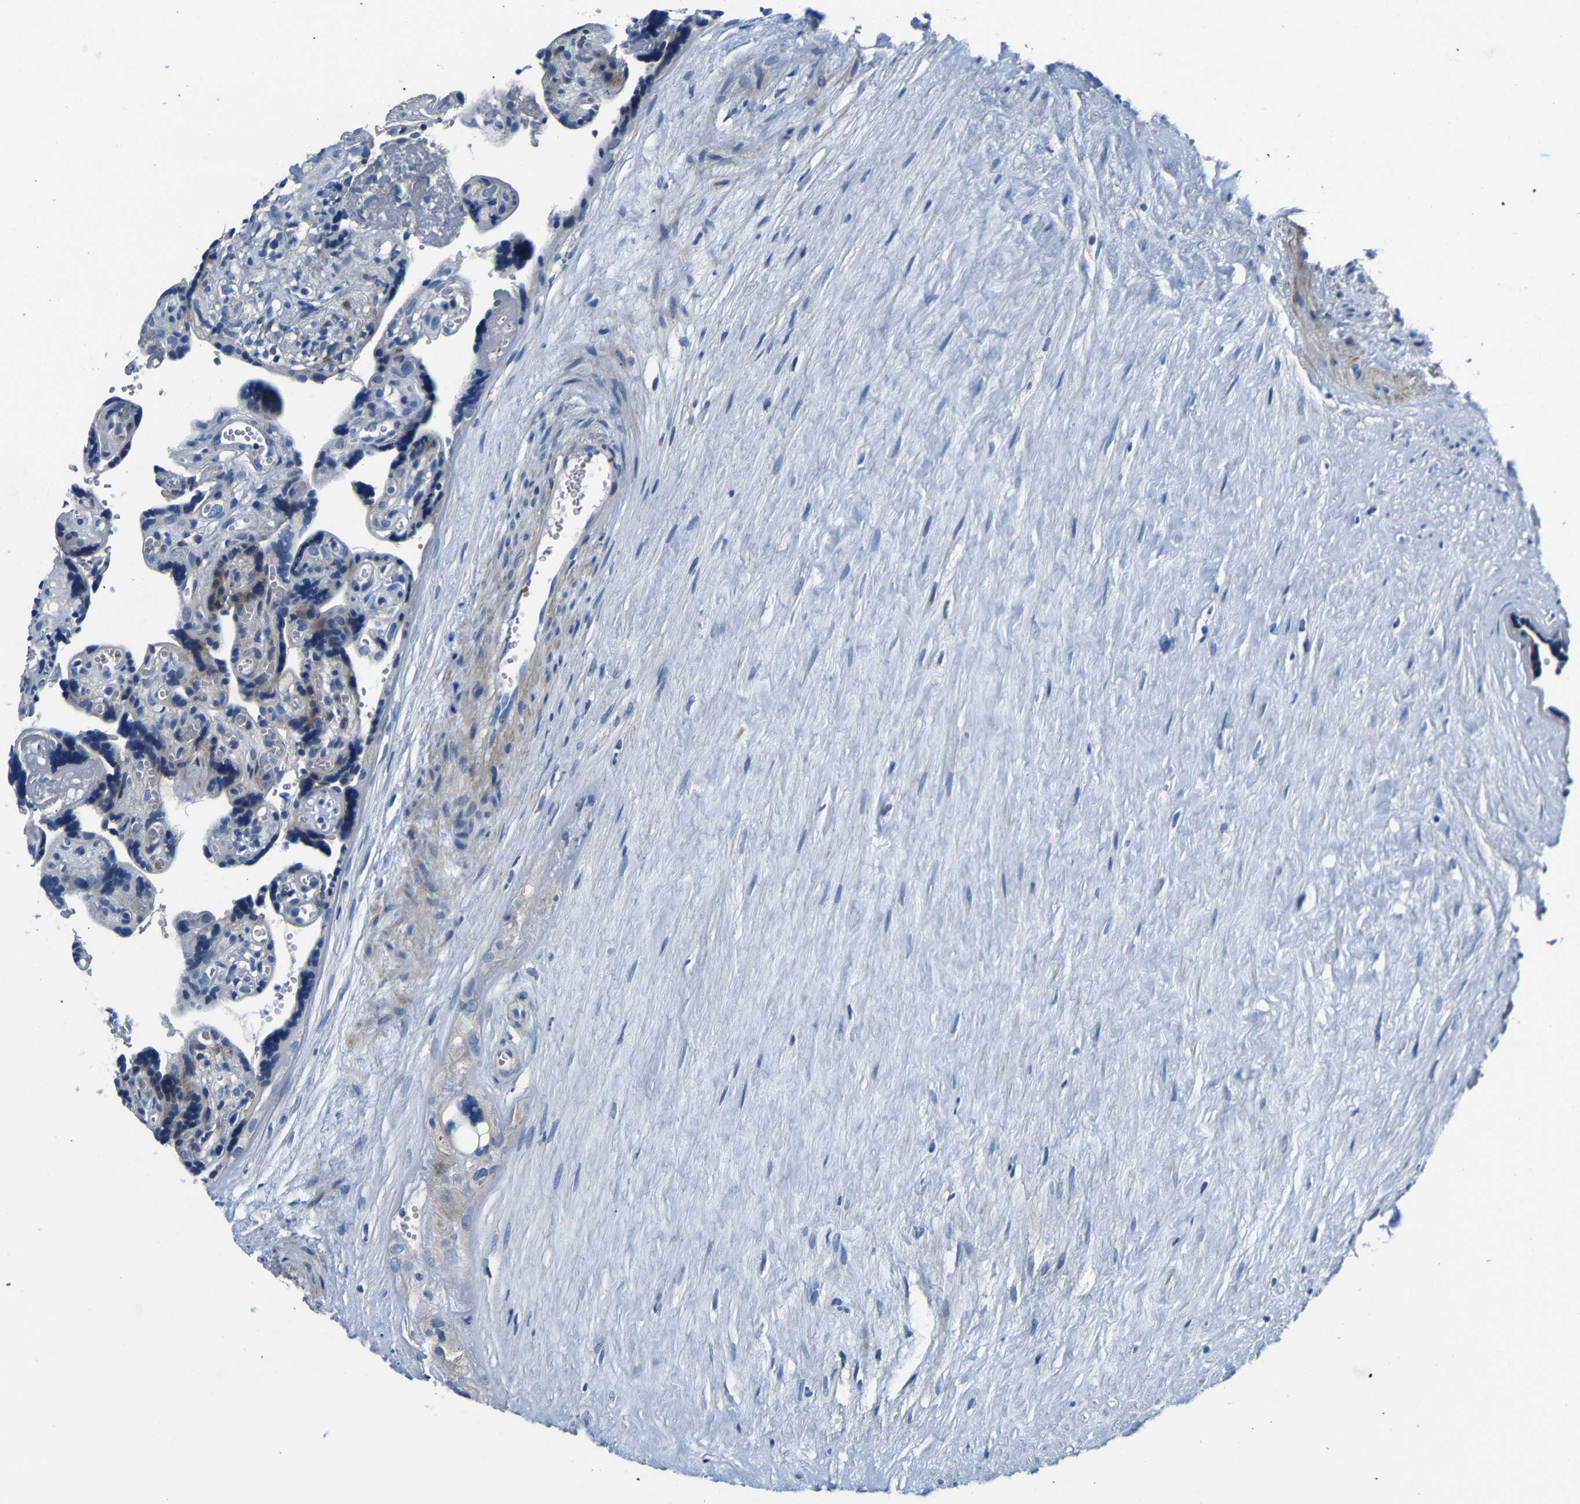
{"staining": {"intensity": "moderate", "quantity": "<25%", "location": "cytoplasmic/membranous"}, "tissue": "placenta", "cell_type": "Trophoblastic cells", "image_type": "normal", "snomed": [{"axis": "morphology", "description": "Normal tissue, NOS"}, {"axis": "topography", "description": "Placenta"}], "caption": "Immunohistochemical staining of unremarkable placenta demonstrates <25% levels of moderate cytoplasmic/membranous protein positivity in about <25% of trophoblastic cells. (DAB (3,3'-diaminobenzidine) IHC, brown staining for protein, blue staining for nuclei).", "gene": "TNFAIP1", "patient": {"sex": "female", "age": 30}}